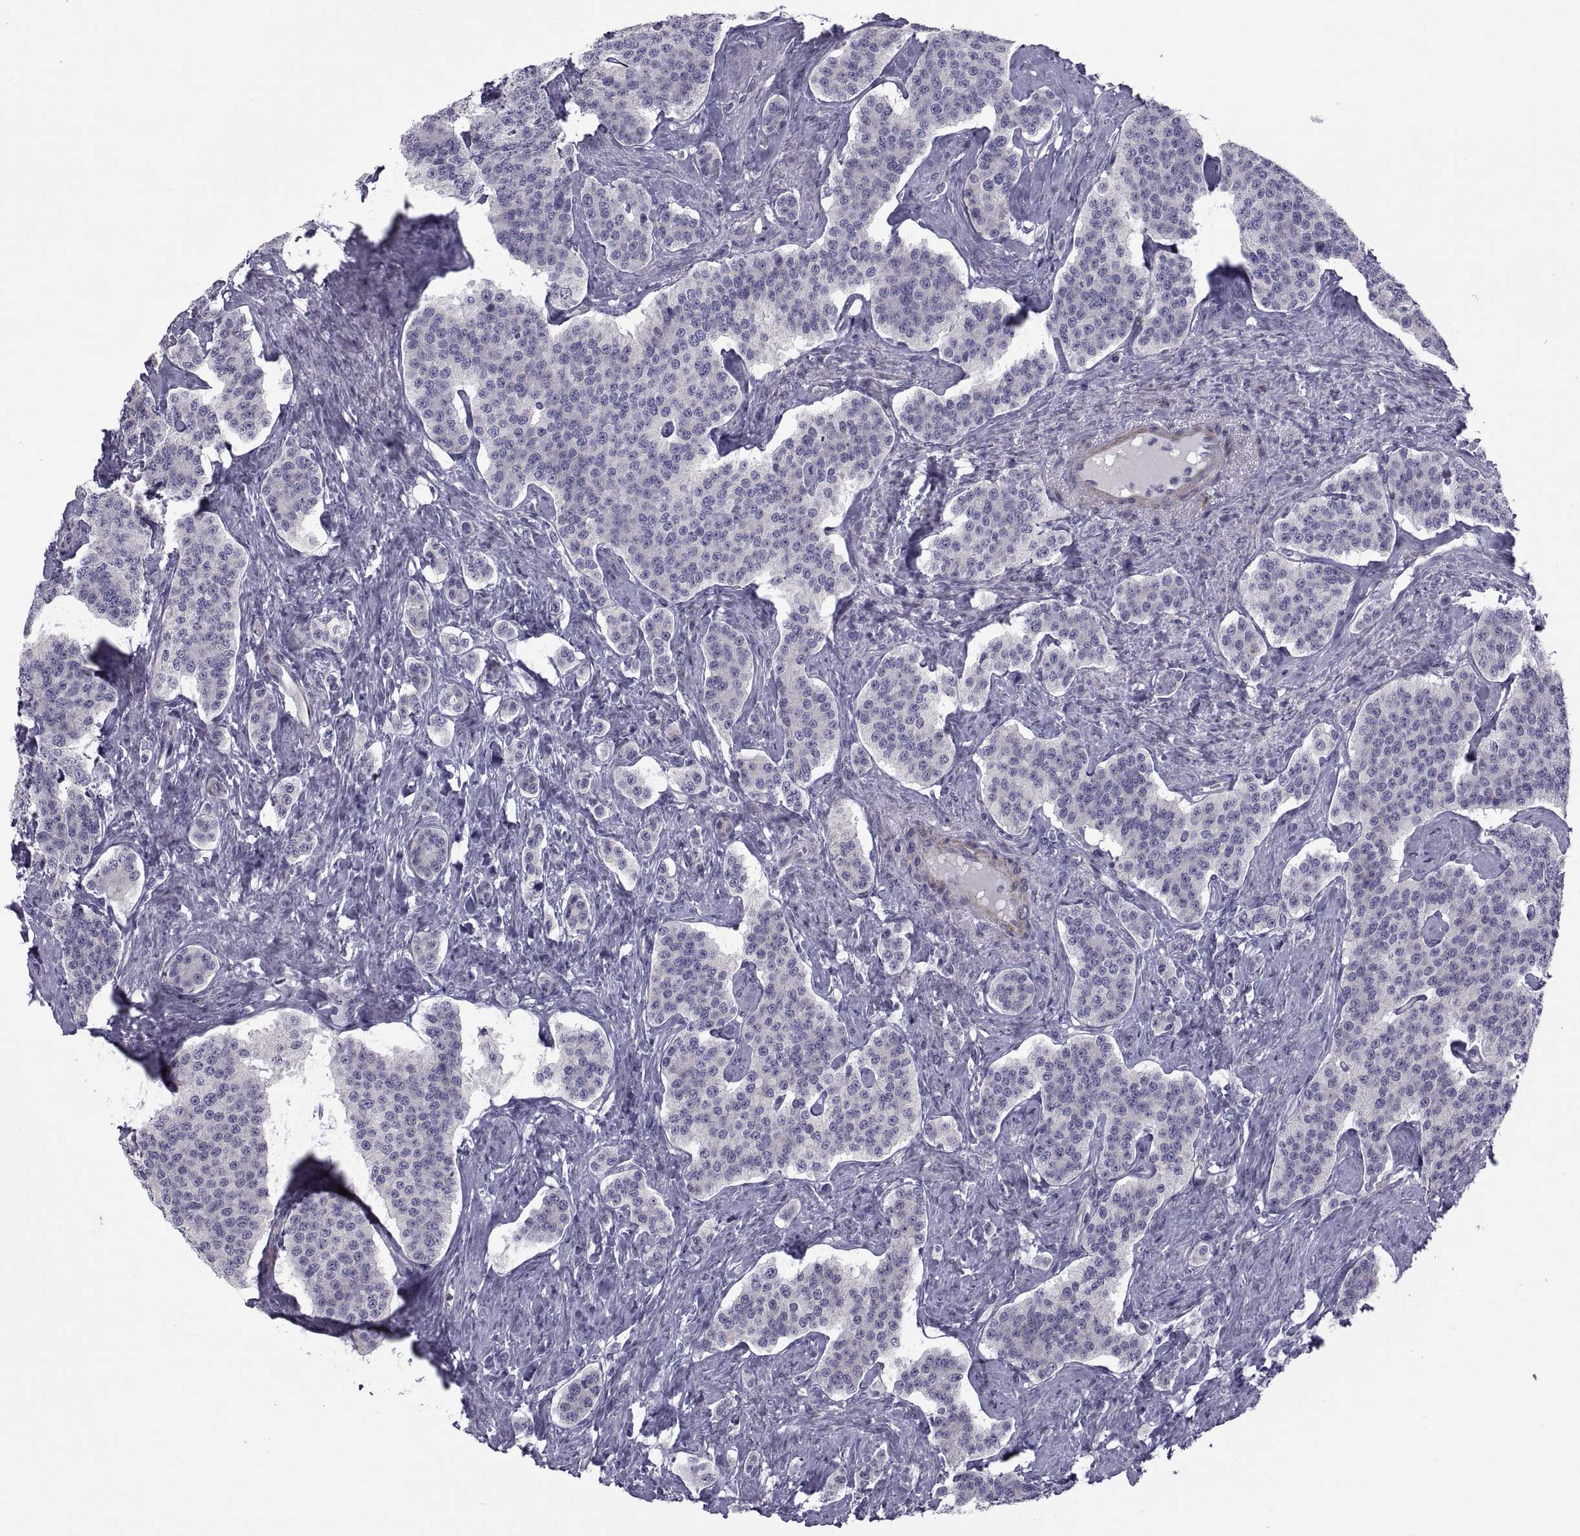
{"staining": {"intensity": "negative", "quantity": "none", "location": "none"}, "tissue": "carcinoid", "cell_type": "Tumor cells", "image_type": "cancer", "snomed": [{"axis": "morphology", "description": "Carcinoid, malignant, NOS"}, {"axis": "topography", "description": "Small intestine"}], "caption": "IHC of human carcinoid shows no staining in tumor cells. (Immunohistochemistry (ihc), brightfield microscopy, high magnification).", "gene": "TMEM158", "patient": {"sex": "female", "age": 58}}